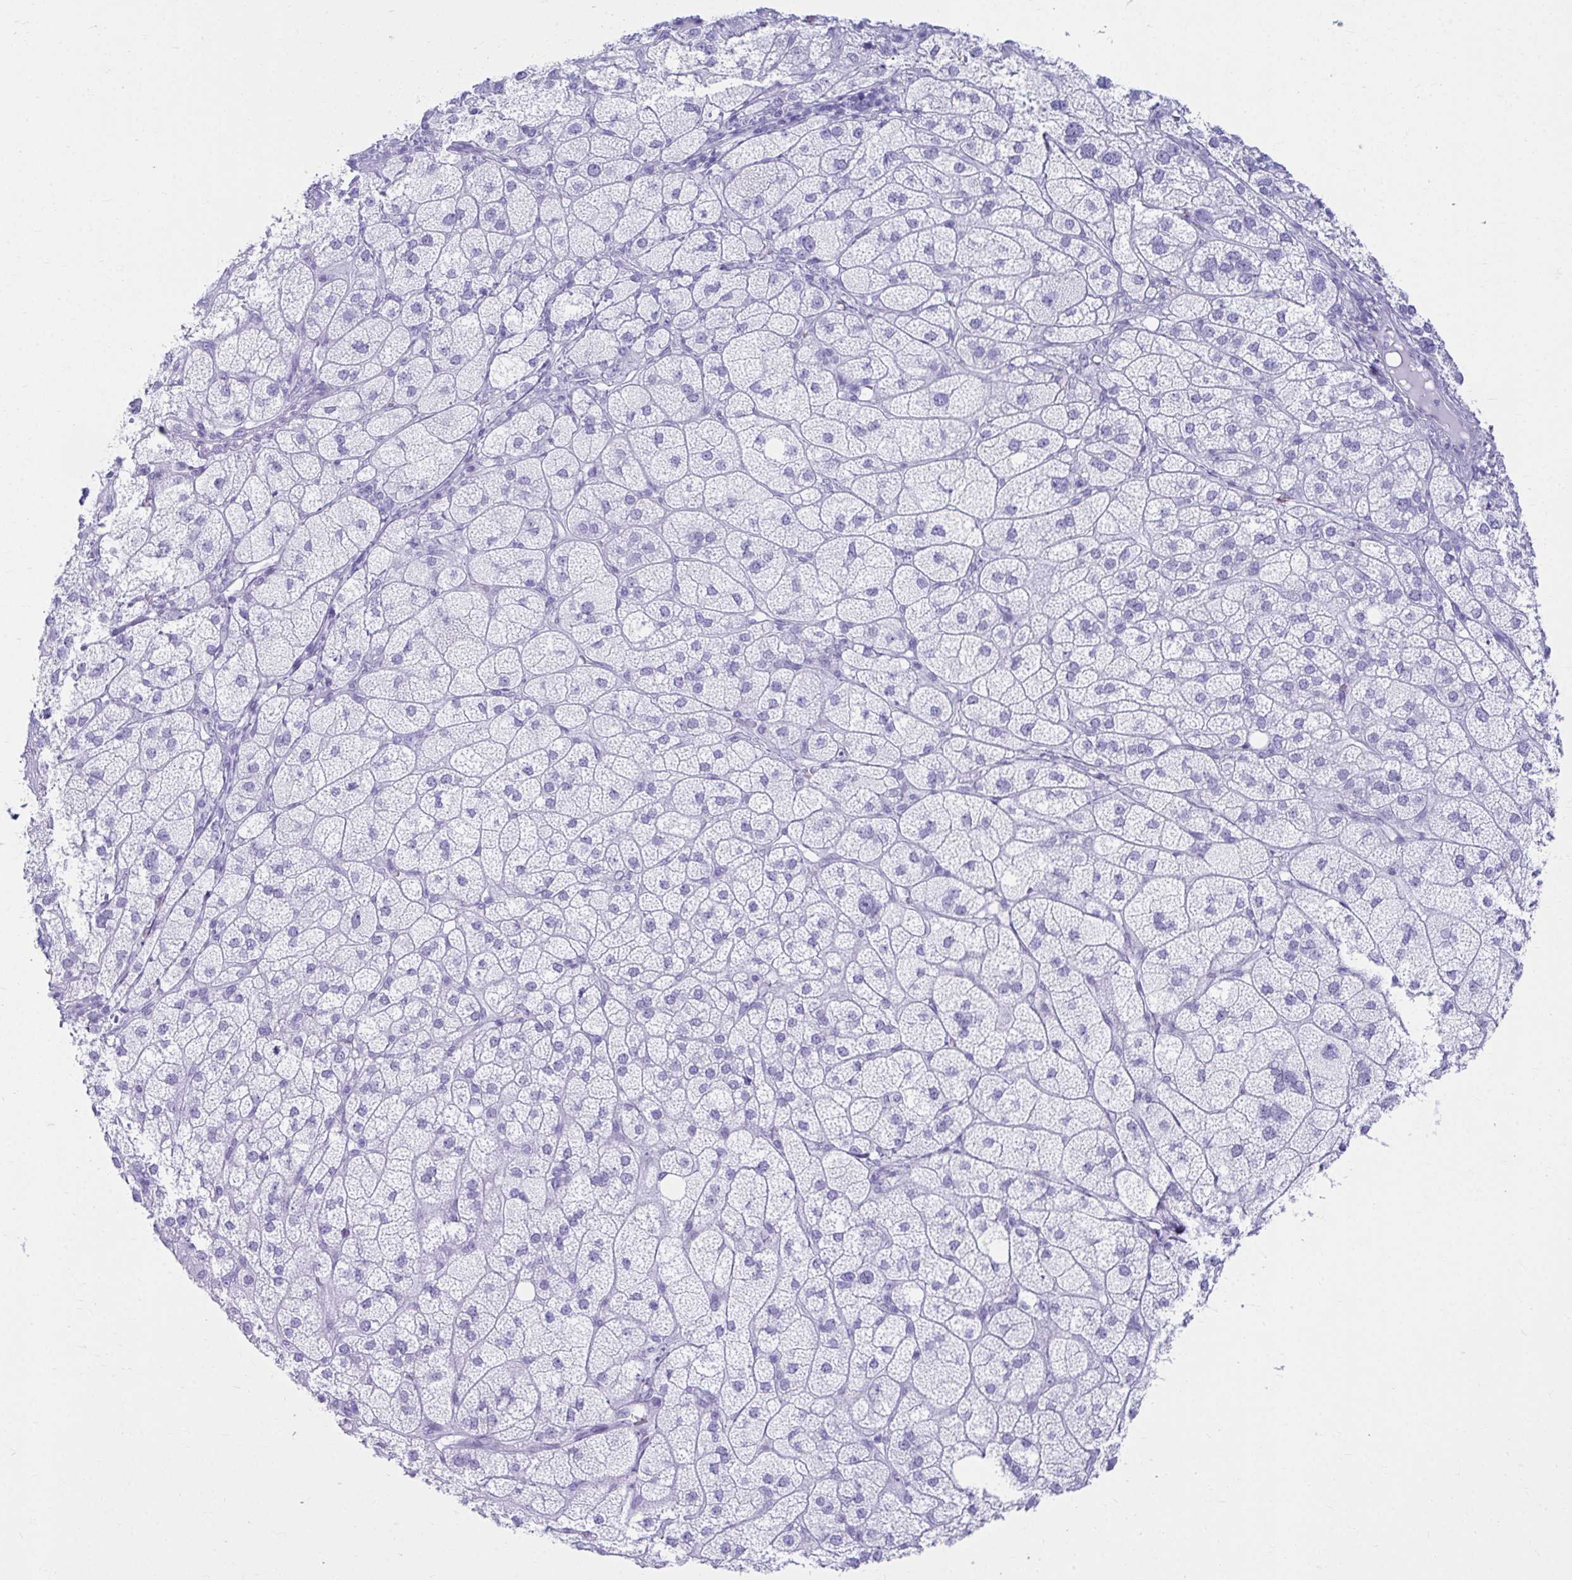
{"staining": {"intensity": "negative", "quantity": "none", "location": "none"}, "tissue": "adrenal gland", "cell_type": "Glandular cells", "image_type": "normal", "snomed": [{"axis": "morphology", "description": "Normal tissue, NOS"}, {"axis": "topography", "description": "Adrenal gland"}], "caption": "Immunohistochemistry micrograph of normal adrenal gland: adrenal gland stained with DAB exhibits no significant protein expression in glandular cells. Nuclei are stained in blue.", "gene": "ATP4B", "patient": {"sex": "female", "age": 60}}